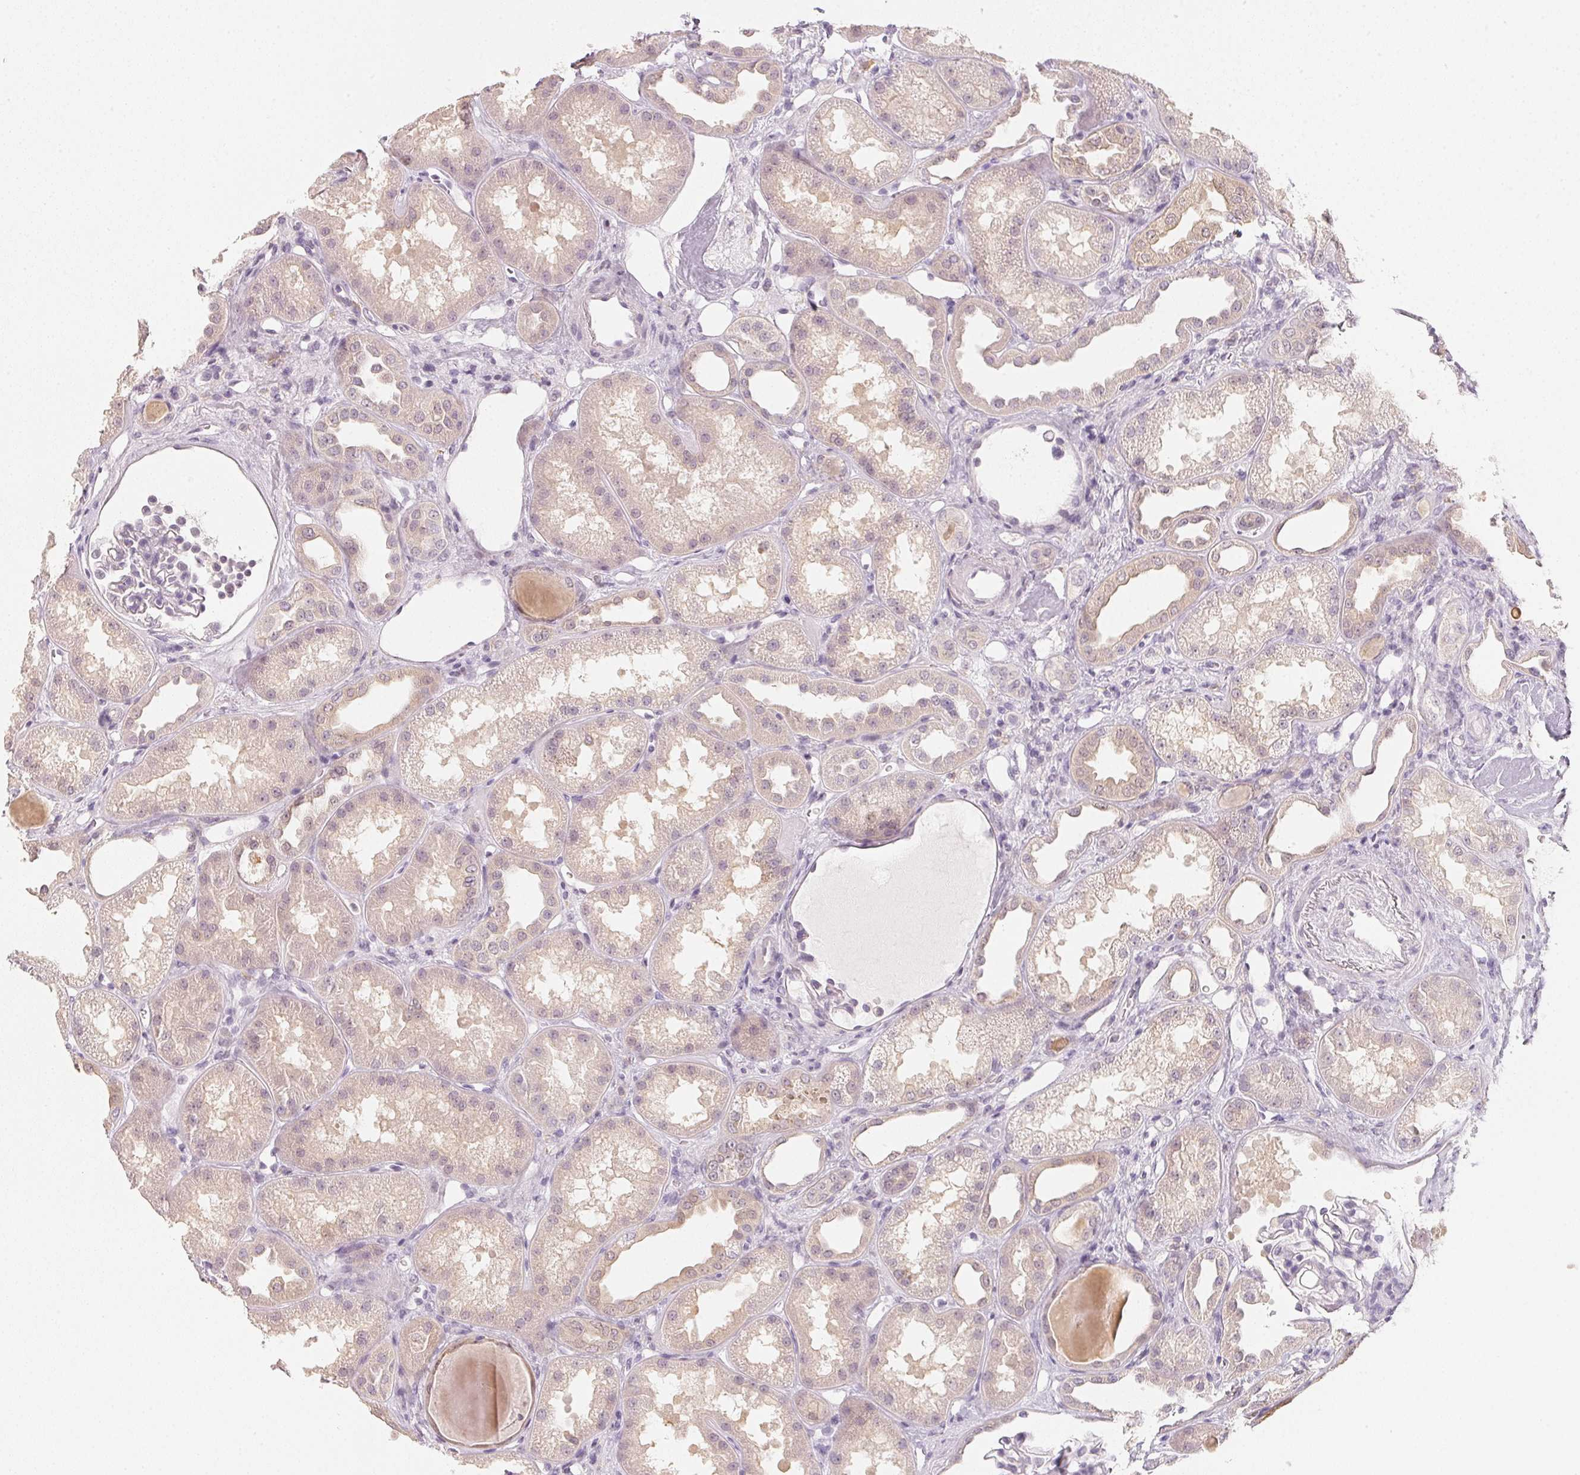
{"staining": {"intensity": "negative", "quantity": "none", "location": "none"}, "tissue": "kidney", "cell_type": "Cells in glomeruli", "image_type": "normal", "snomed": [{"axis": "morphology", "description": "Normal tissue, NOS"}, {"axis": "topography", "description": "Kidney"}], "caption": "A high-resolution histopathology image shows immunohistochemistry (IHC) staining of unremarkable kidney, which displays no significant positivity in cells in glomeruli.", "gene": "CFAP276", "patient": {"sex": "male", "age": 61}}